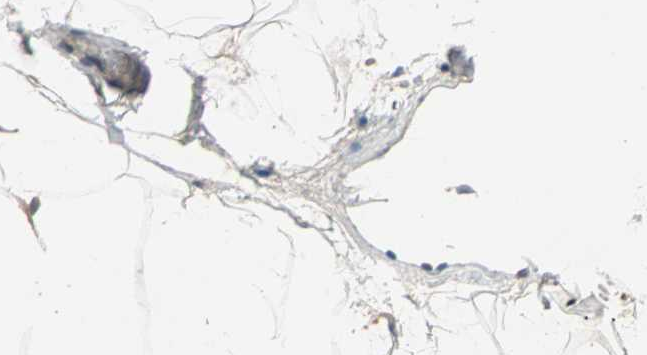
{"staining": {"intensity": "weak", "quantity": ">75%", "location": "cytoplasmic/membranous"}, "tissue": "adipose tissue", "cell_type": "Adipocytes", "image_type": "normal", "snomed": [{"axis": "morphology", "description": "Normal tissue, NOS"}, {"axis": "topography", "description": "Breast"}, {"axis": "topography", "description": "Adipose tissue"}], "caption": "The immunohistochemical stain shows weak cytoplasmic/membranous expression in adipocytes of unremarkable adipose tissue. The protein is shown in brown color, while the nuclei are stained blue.", "gene": "MAP4K1", "patient": {"sex": "female", "age": 25}}